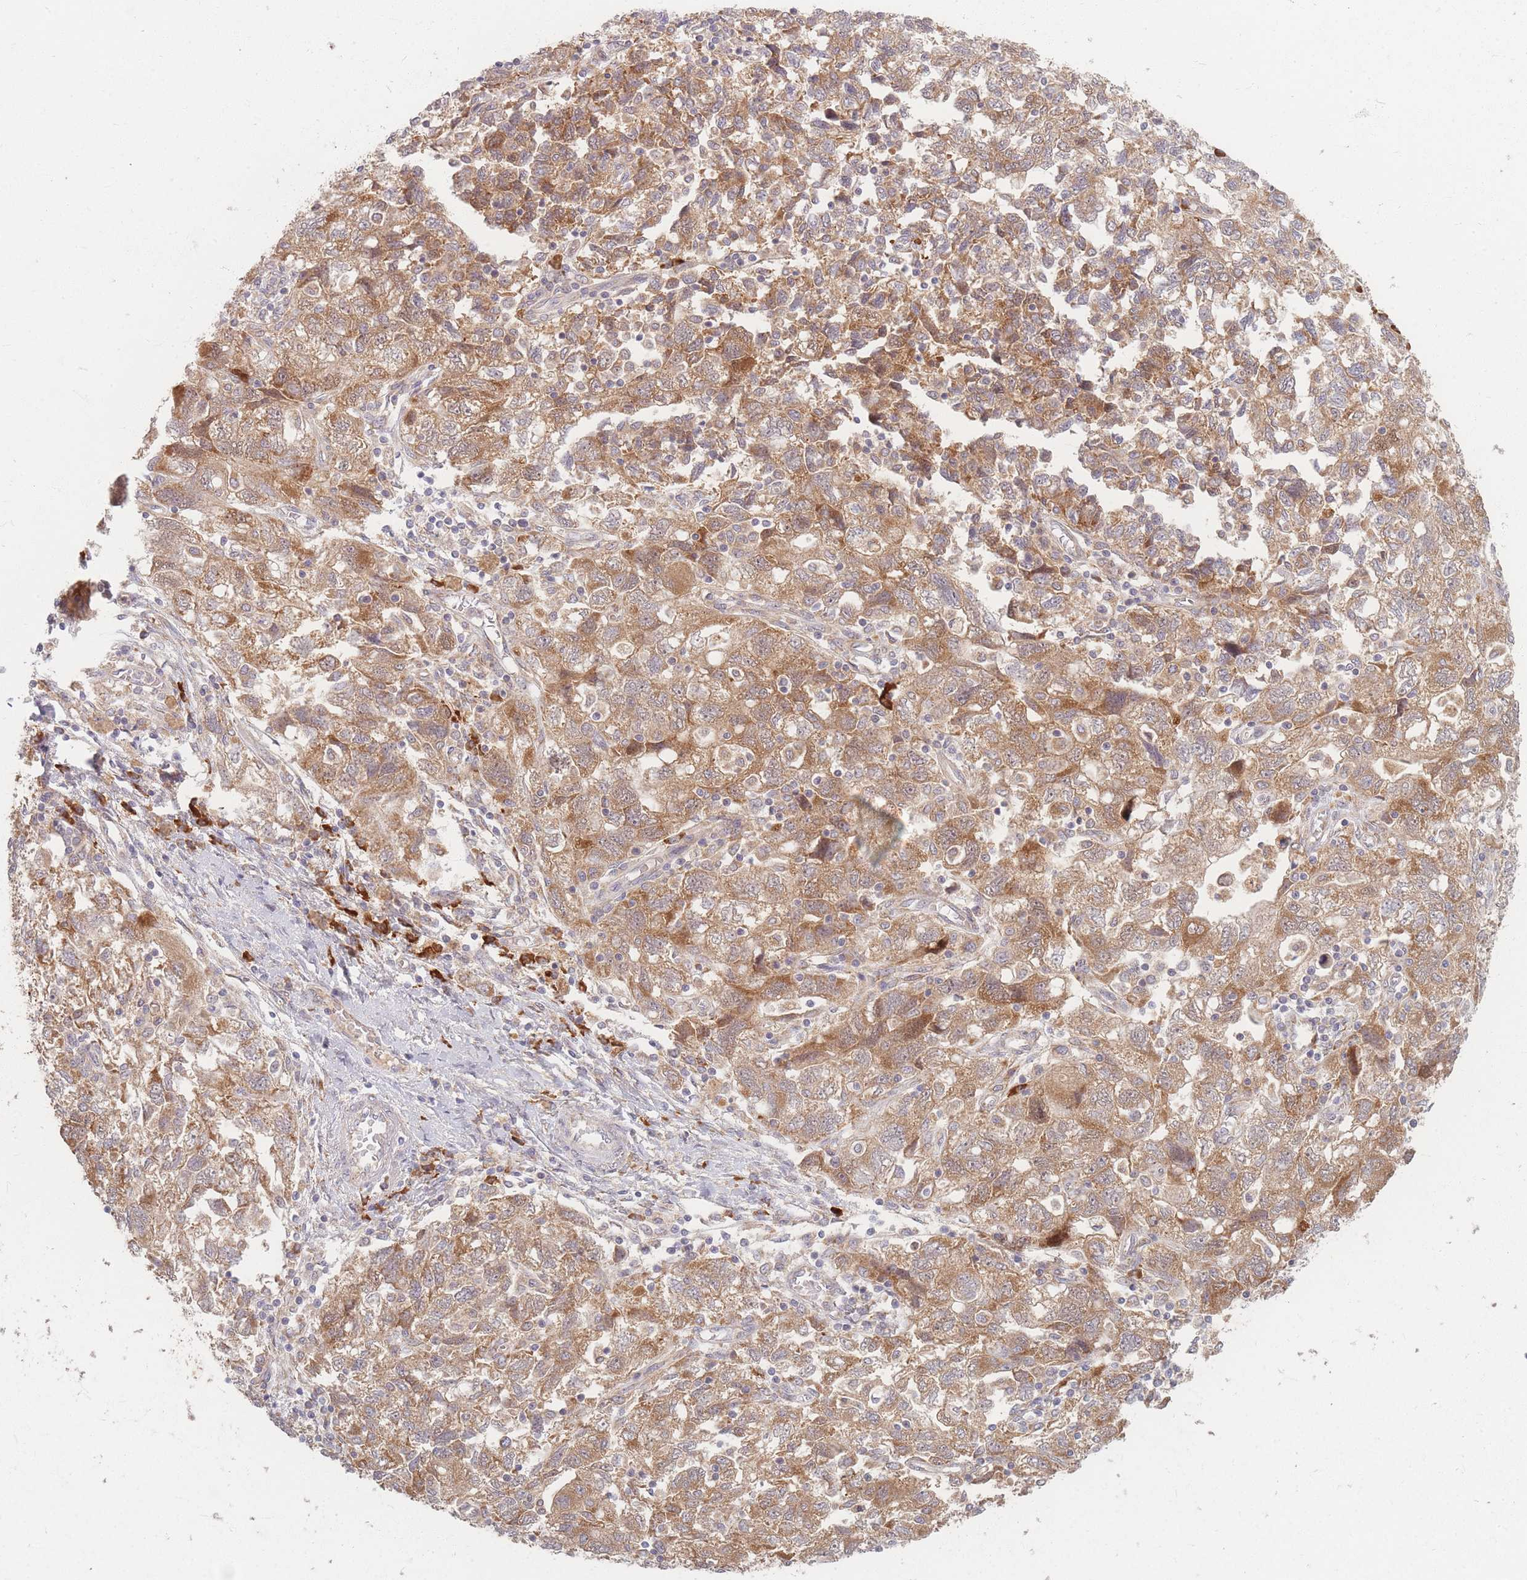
{"staining": {"intensity": "moderate", "quantity": ">75%", "location": "cytoplasmic/membranous"}, "tissue": "ovarian cancer", "cell_type": "Tumor cells", "image_type": "cancer", "snomed": [{"axis": "morphology", "description": "Carcinoma, NOS"}, {"axis": "morphology", "description": "Cystadenocarcinoma, serous, NOS"}, {"axis": "topography", "description": "Ovary"}], "caption": "There is medium levels of moderate cytoplasmic/membranous staining in tumor cells of ovarian cancer (serous cystadenocarcinoma), as demonstrated by immunohistochemical staining (brown color).", "gene": "SMIM14", "patient": {"sex": "female", "age": 69}}